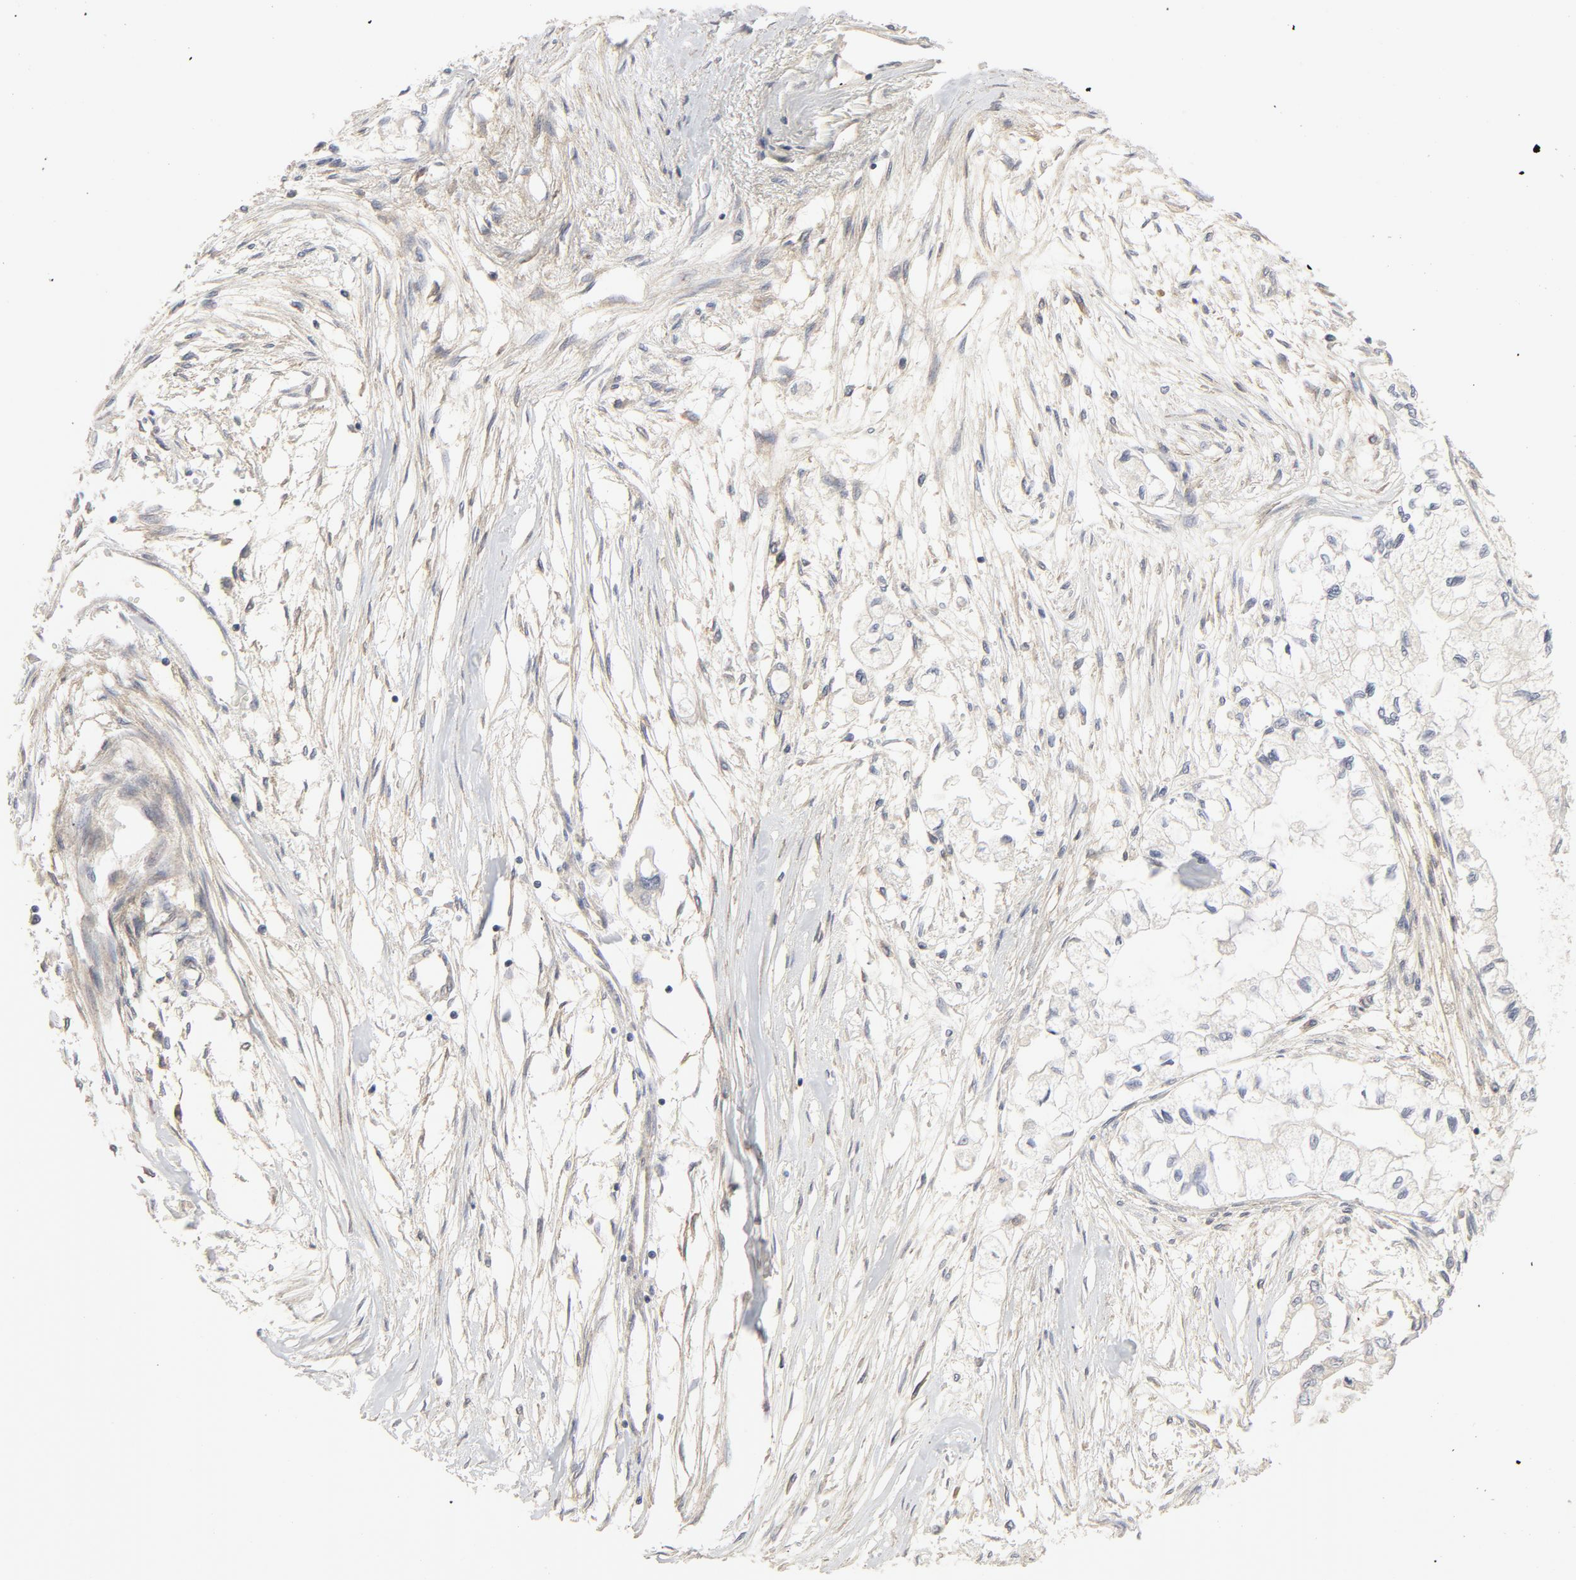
{"staining": {"intensity": "negative", "quantity": "none", "location": "none"}, "tissue": "pancreatic cancer", "cell_type": "Tumor cells", "image_type": "cancer", "snomed": [{"axis": "morphology", "description": "Adenocarcinoma, NOS"}, {"axis": "topography", "description": "Pancreas"}], "caption": "Immunohistochemistry (IHC) image of human adenocarcinoma (pancreatic) stained for a protein (brown), which shows no expression in tumor cells.", "gene": "MAP2K7", "patient": {"sex": "male", "age": 79}}